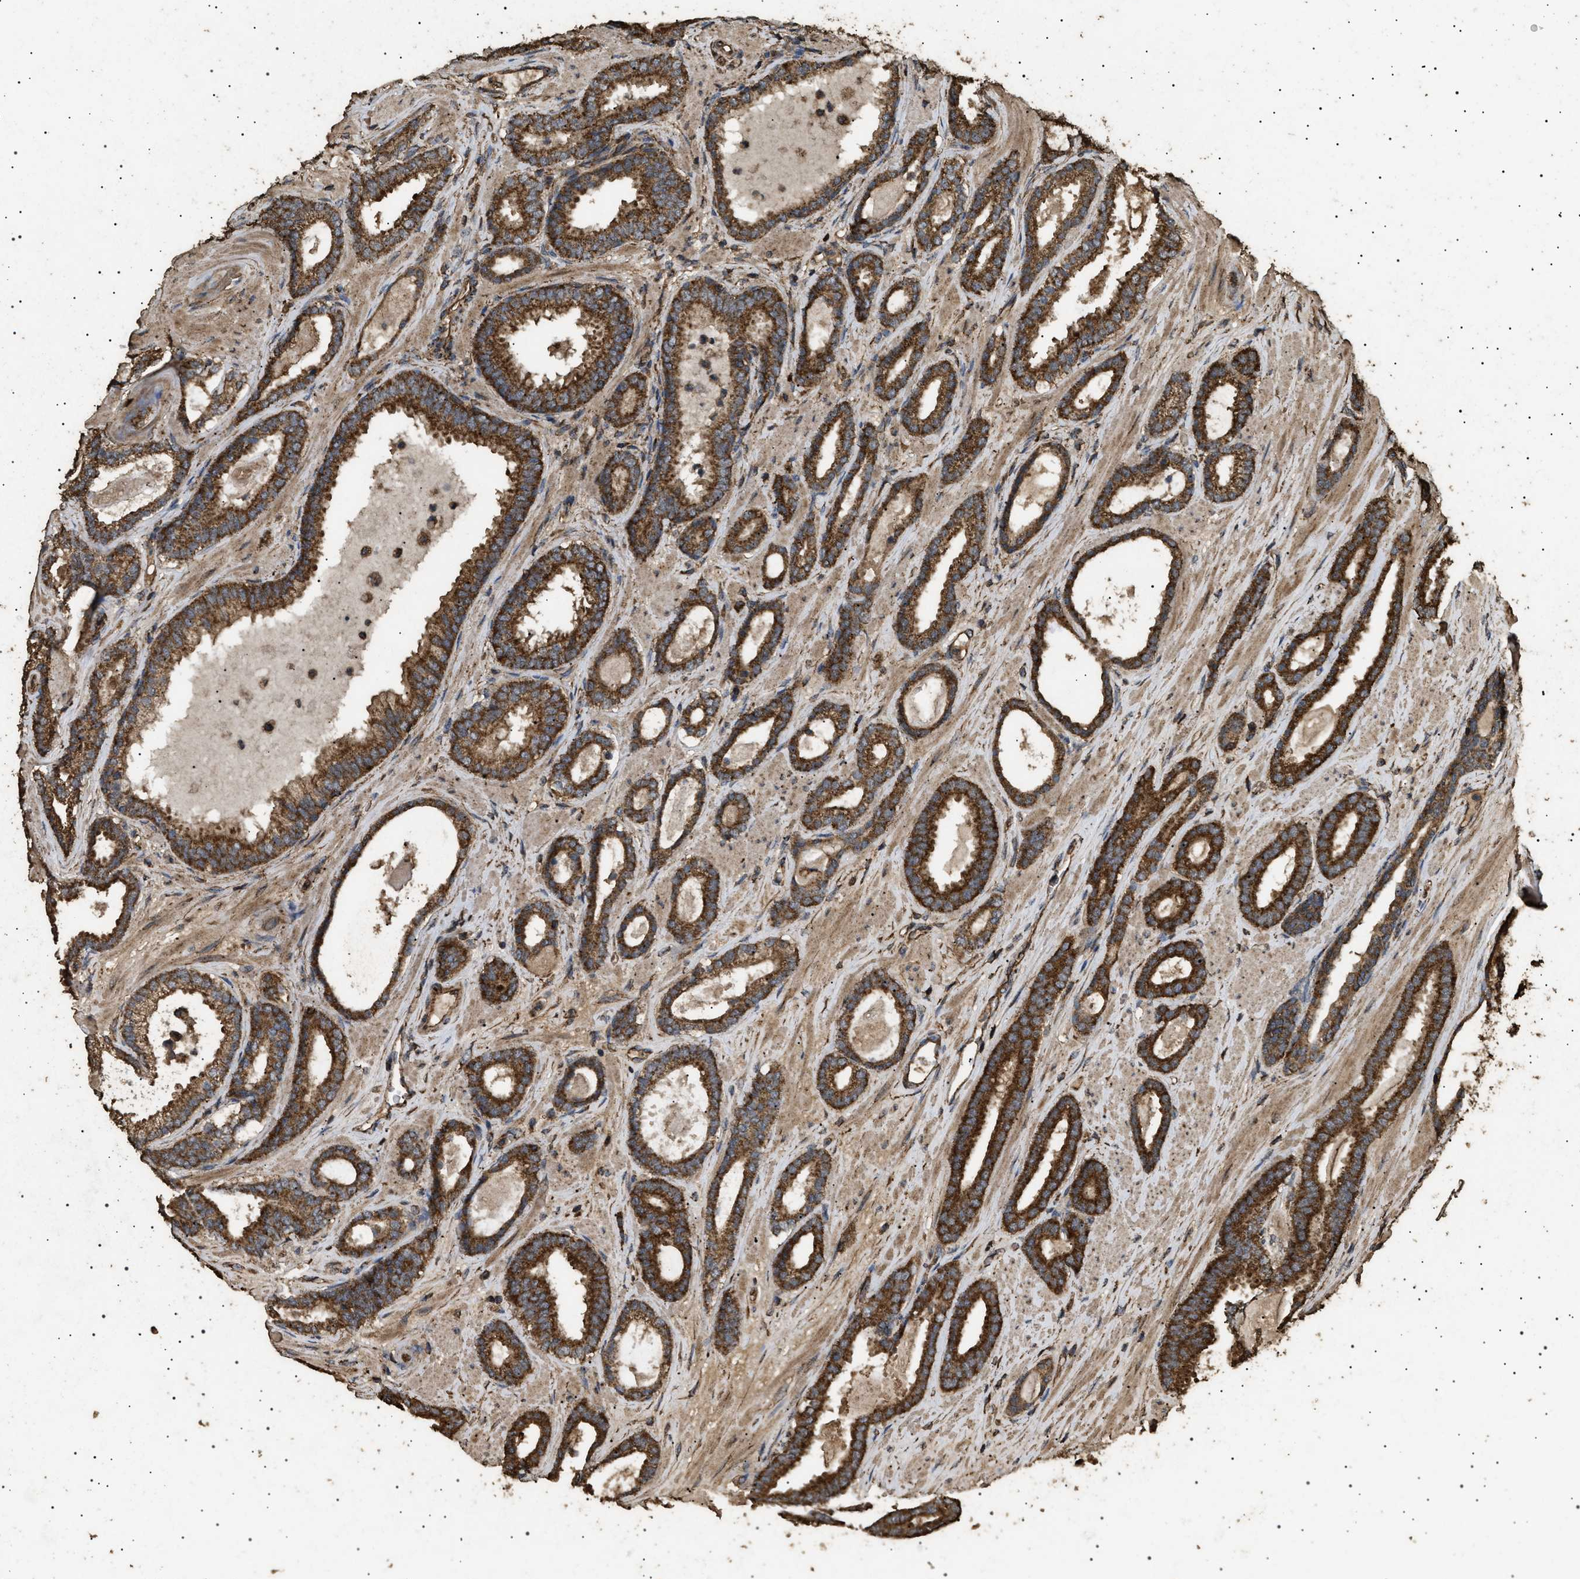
{"staining": {"intensity": "strong", "quantity": ">75%", "location": "cytoplasmic/membranous"}, "tissue": "prostate cancer", "cell_type": "Tumor cells", "image_type": "cancer", "snomed": [{"axis": "morphology", "description": "Adenocarcinoma, High grade"}, {"axis": "topography", "description": "Prostate"}], "caption": "A high-resolution micrograph shows IHC staining of prostate cancer, which demonstrates strong cytoplasmic/membranous staining in approximately >75% of tumor cells.", "gene": "CYRIA", "patient": {"sex": "male", "age": 60}}